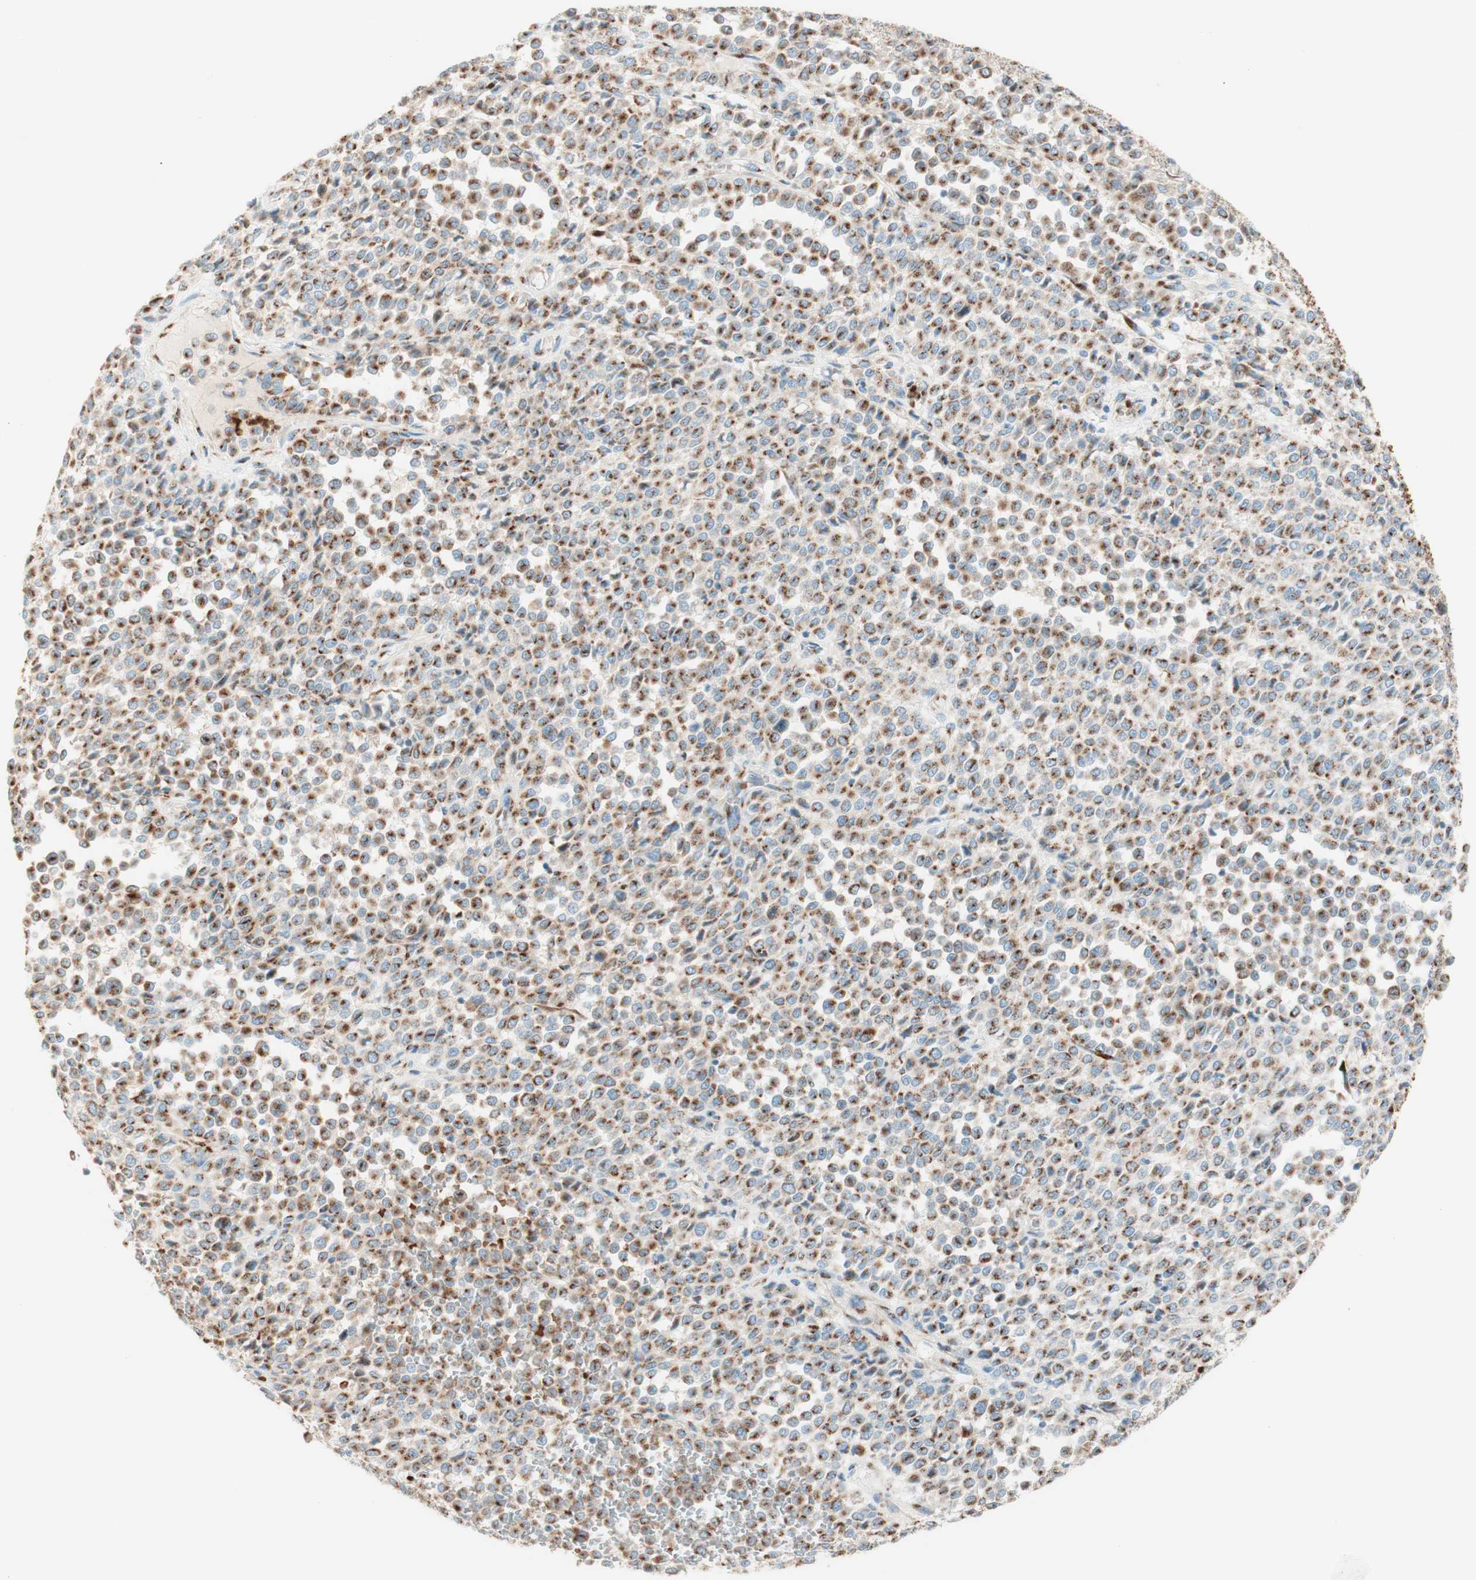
{"staining": {"intensity": "moderate", "quantity": ">75%", "location": "cytoplasmic/membranous"}, "tissue": "melanoma", "cell_type": "Tumor cells", "image_type": "cancer", "snomed": [{"axis": "morphology", "description": "Malignant melanoma, Metastatic site"}, {"axis": "topography", "description": "Pancreas"}], "caption": "IHC of malignant melanoma (metastatic site) displays medium levels of moderate cytoplasmic/membranous staining in approximately >75% of tumor cells.", "gene": "GOLGB1", "patient": {"sex": "female", "age": 30}}